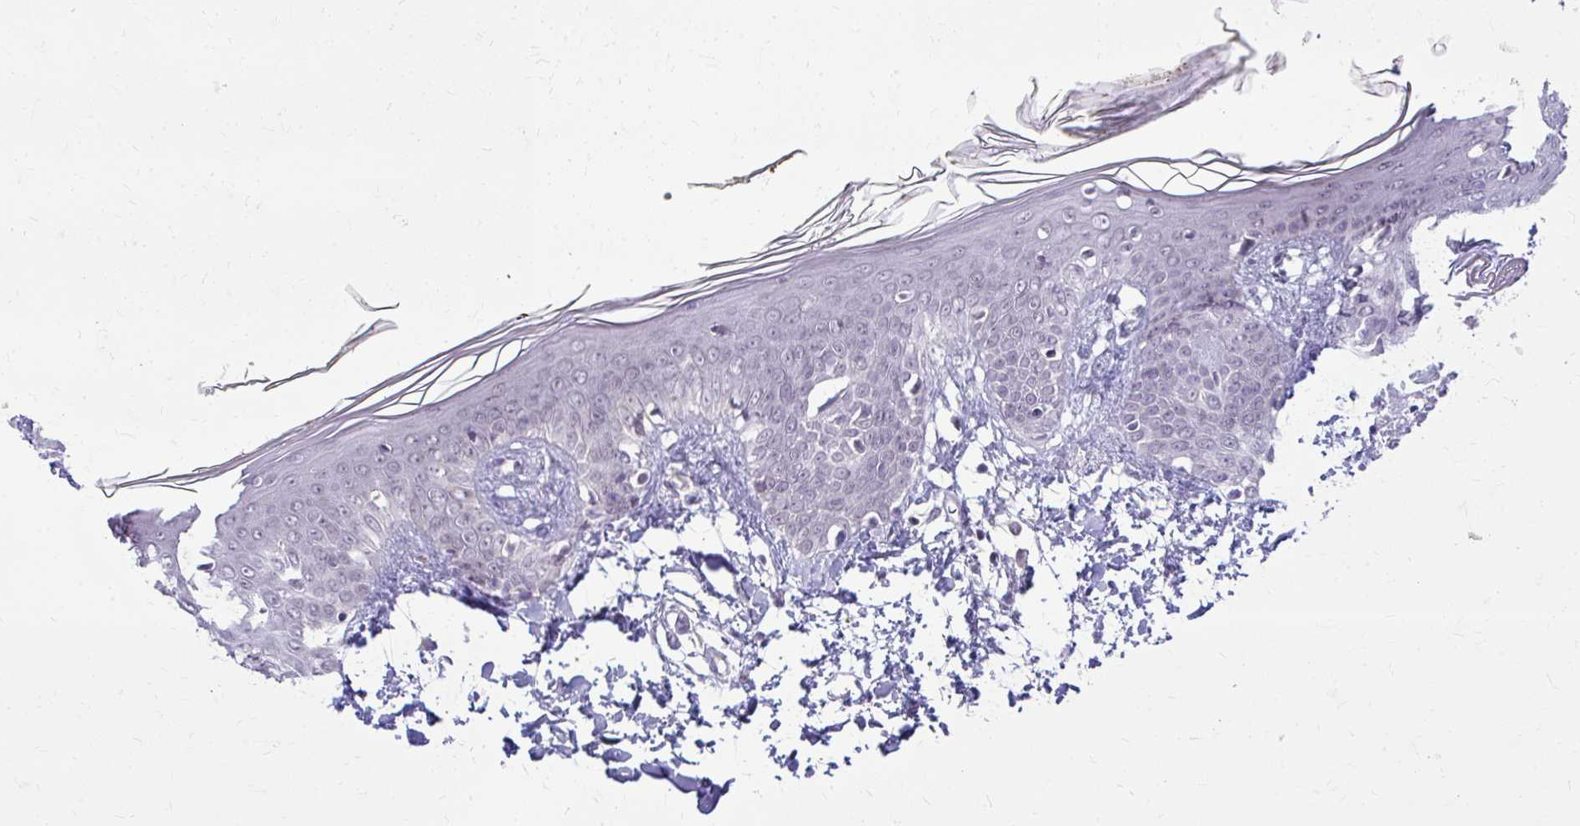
{"staining": {"intensity": "negative", "quantity": "none", "location": "none"}, "tissue": "skin", "cell_type": "Fibroblasts", "image_type": "normal", "snomed": [{"axis": "morphology", "description": "Normal tissue, NOS"}, {"axis": "topography", "description": "Skin"}], "caption": "Immunohistochemistry histopathology image of benign skin: skin stained with DAB exhibits no significant protein staining in fibroblasts.", "gene": "MAF1", "patient": {"sex": "female", "age": 34}}